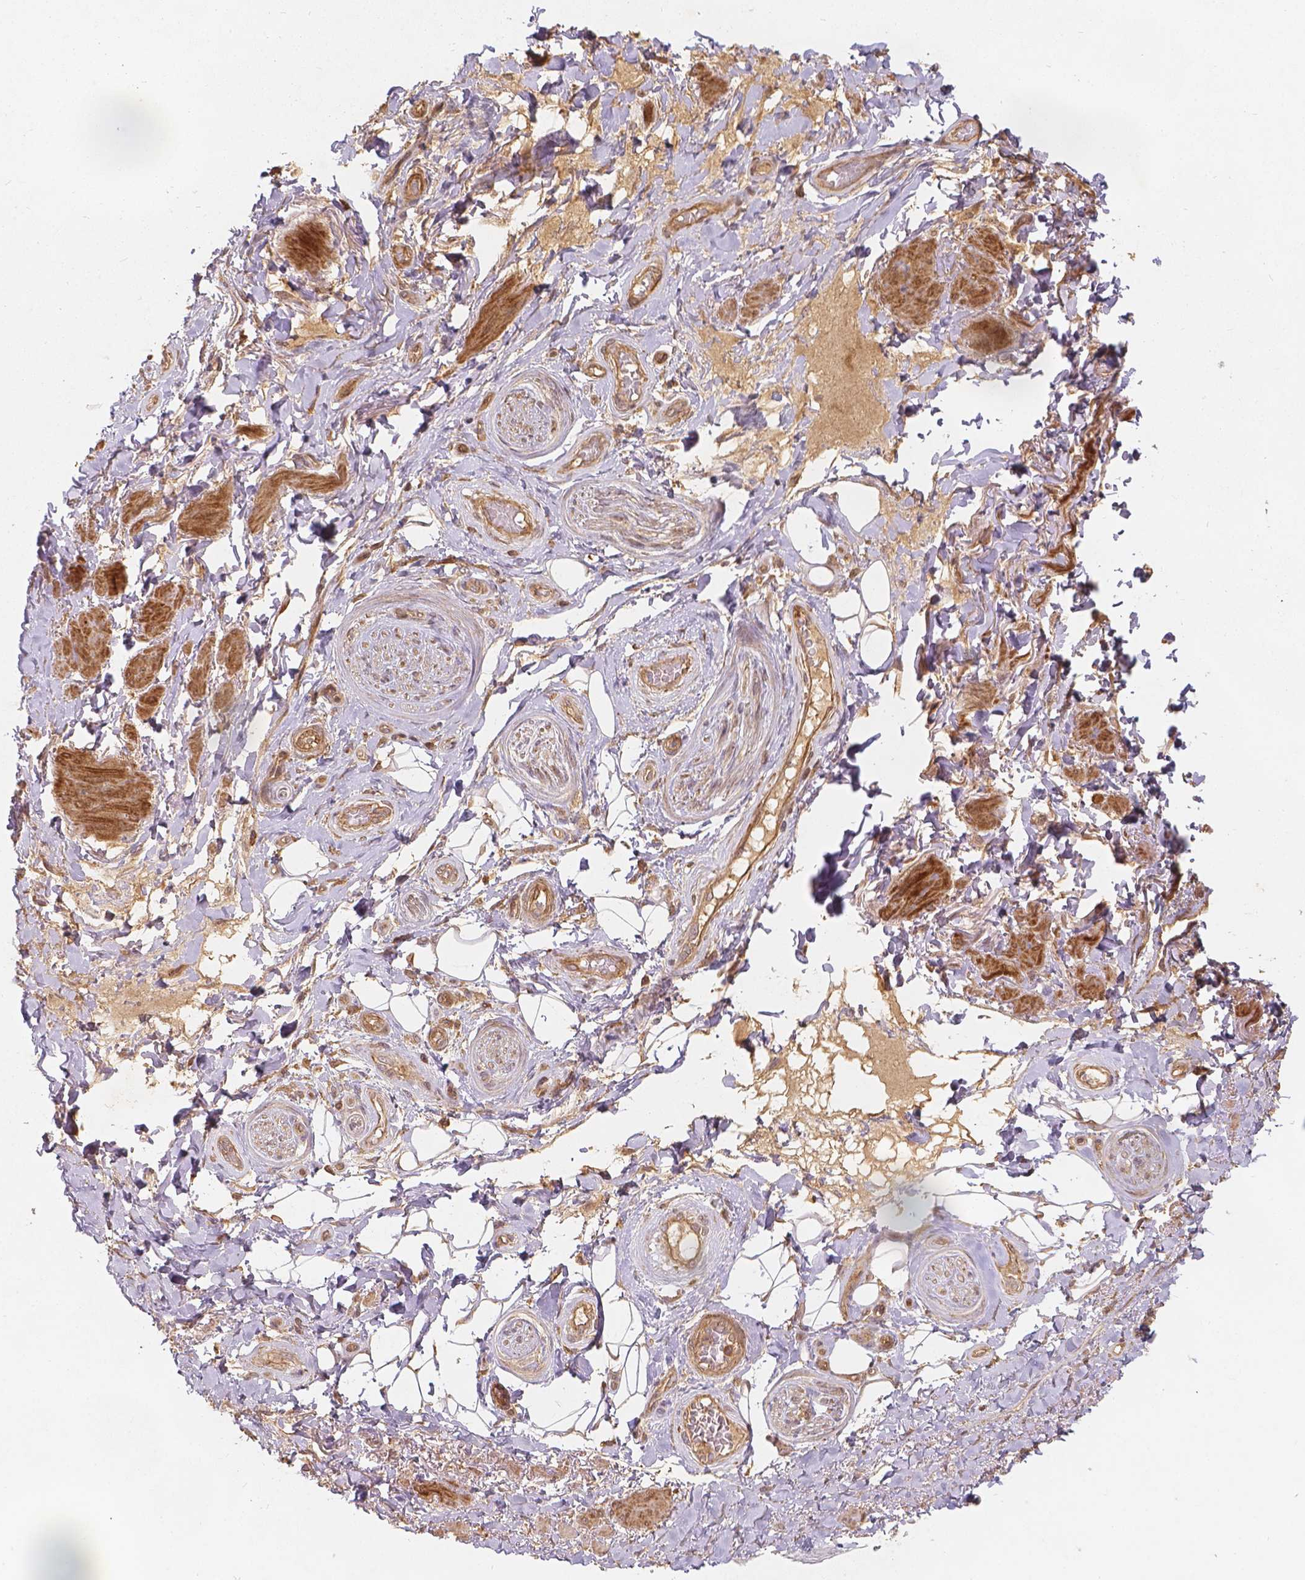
{"staining": {"intensity": "moderate", "quantity": ">75%", "location": "cytoplasmic/membranous"}, "tissue": "adipose tissue", "cell_type": "Adipocytes", "image_type": "normal", "snomed": [{"axis": "morphology", "description": "Normal tissue, NOS"}, {"axis": "topography", "description": "Anal"}, {"axis": "topography", "description": "Peripheral nerve tissue"}], "caption": "The micrograph displays a brown stain indicating the presence of a protein in the cytoplasmic/membranous of adipocytes in adipose tissue.", "gene": "XPR1", "patient": {"sex": "male", "age": 53}}